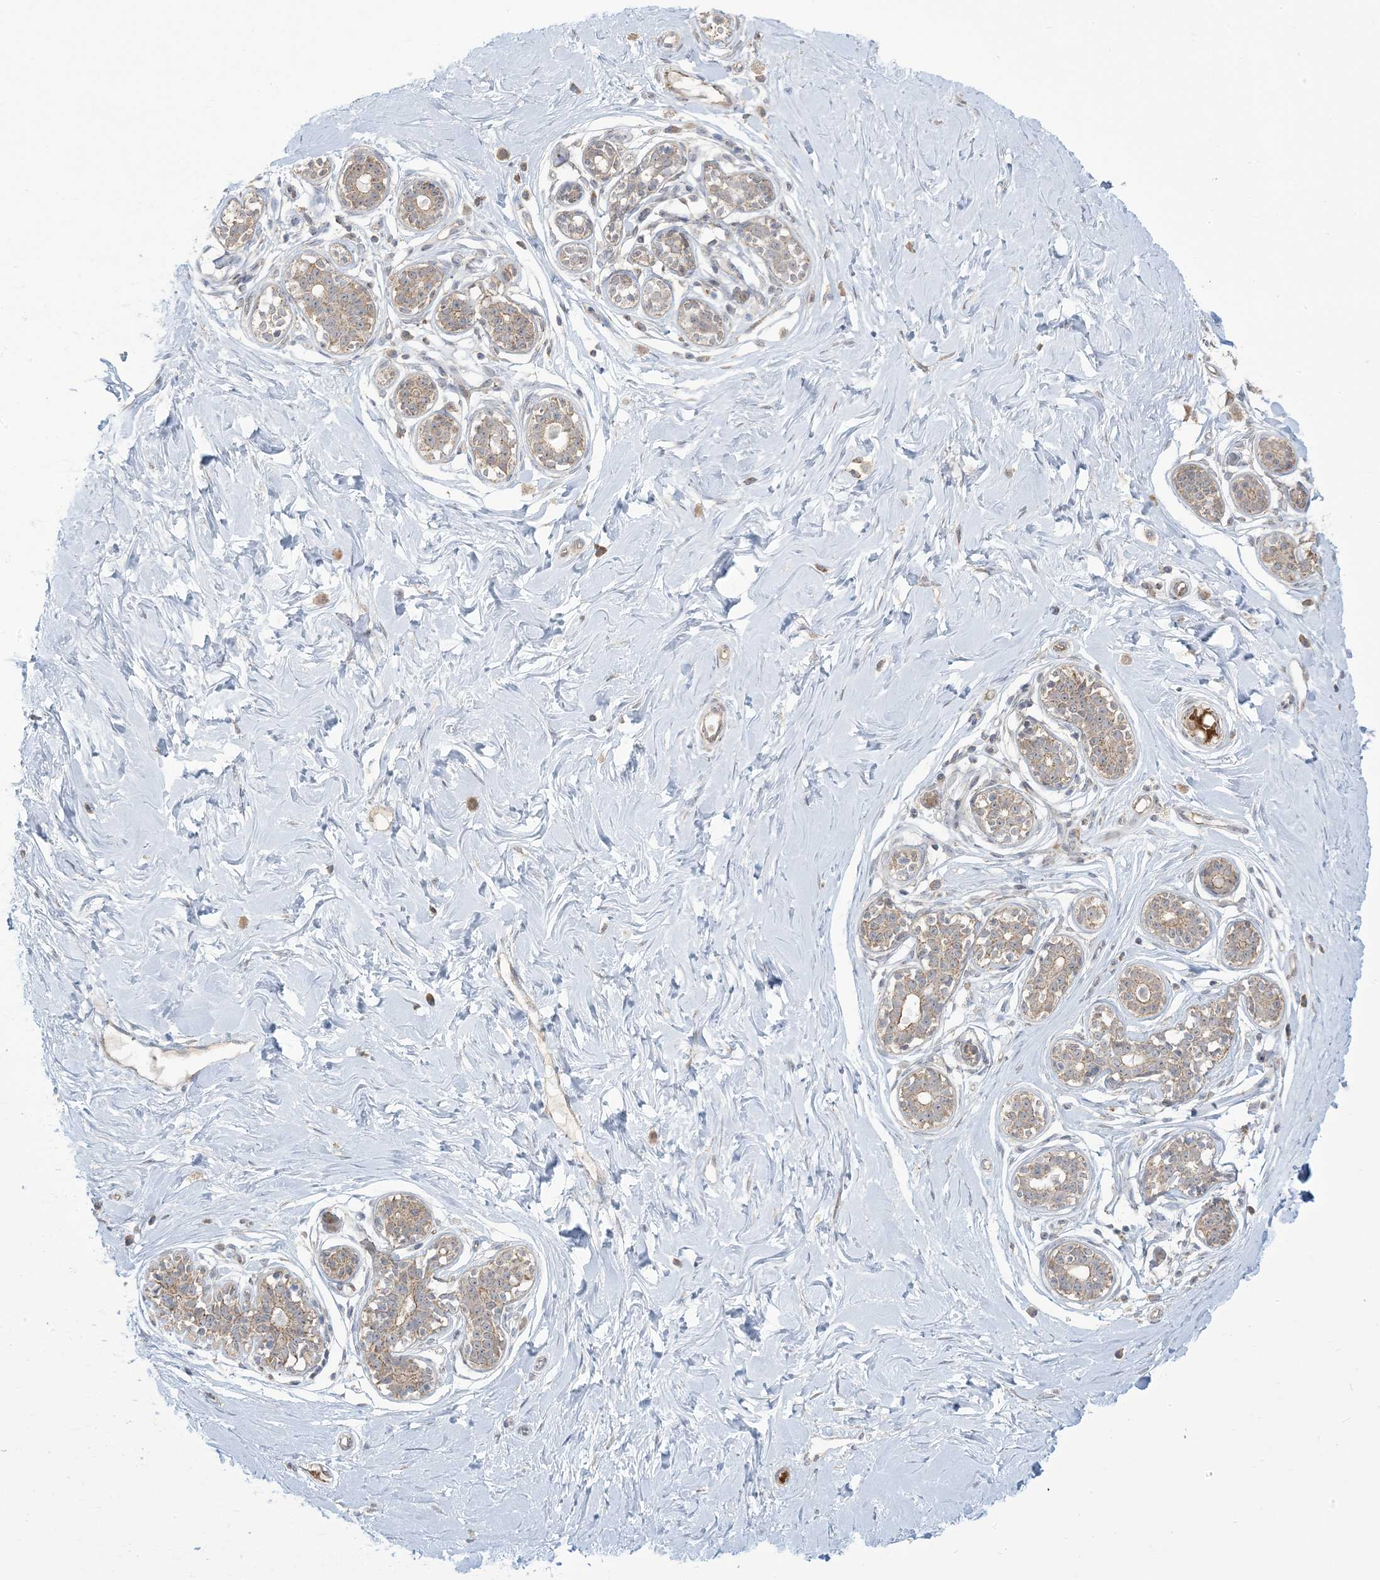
{"staining": {"intensity": "negative", "quantity": "none", "location": "none"}, "tissue": "breast", "cell_type": "Adipocytes", "image_type": "normal", "snomed": [{"axis": "morphology", "description": "Normal tissue, NOS"}, {"axis": "morphology", "description": "Adenoma, NOS"}, {"axis": "topography", "description": "Breast"}], "caption": "High power microscopy histopathology image of an IHC histopathology image of normal breast, revealing no significant expression in adipocytes.", "gene": "KLHL18", "patient": {"sex": "female", "age": 23}}